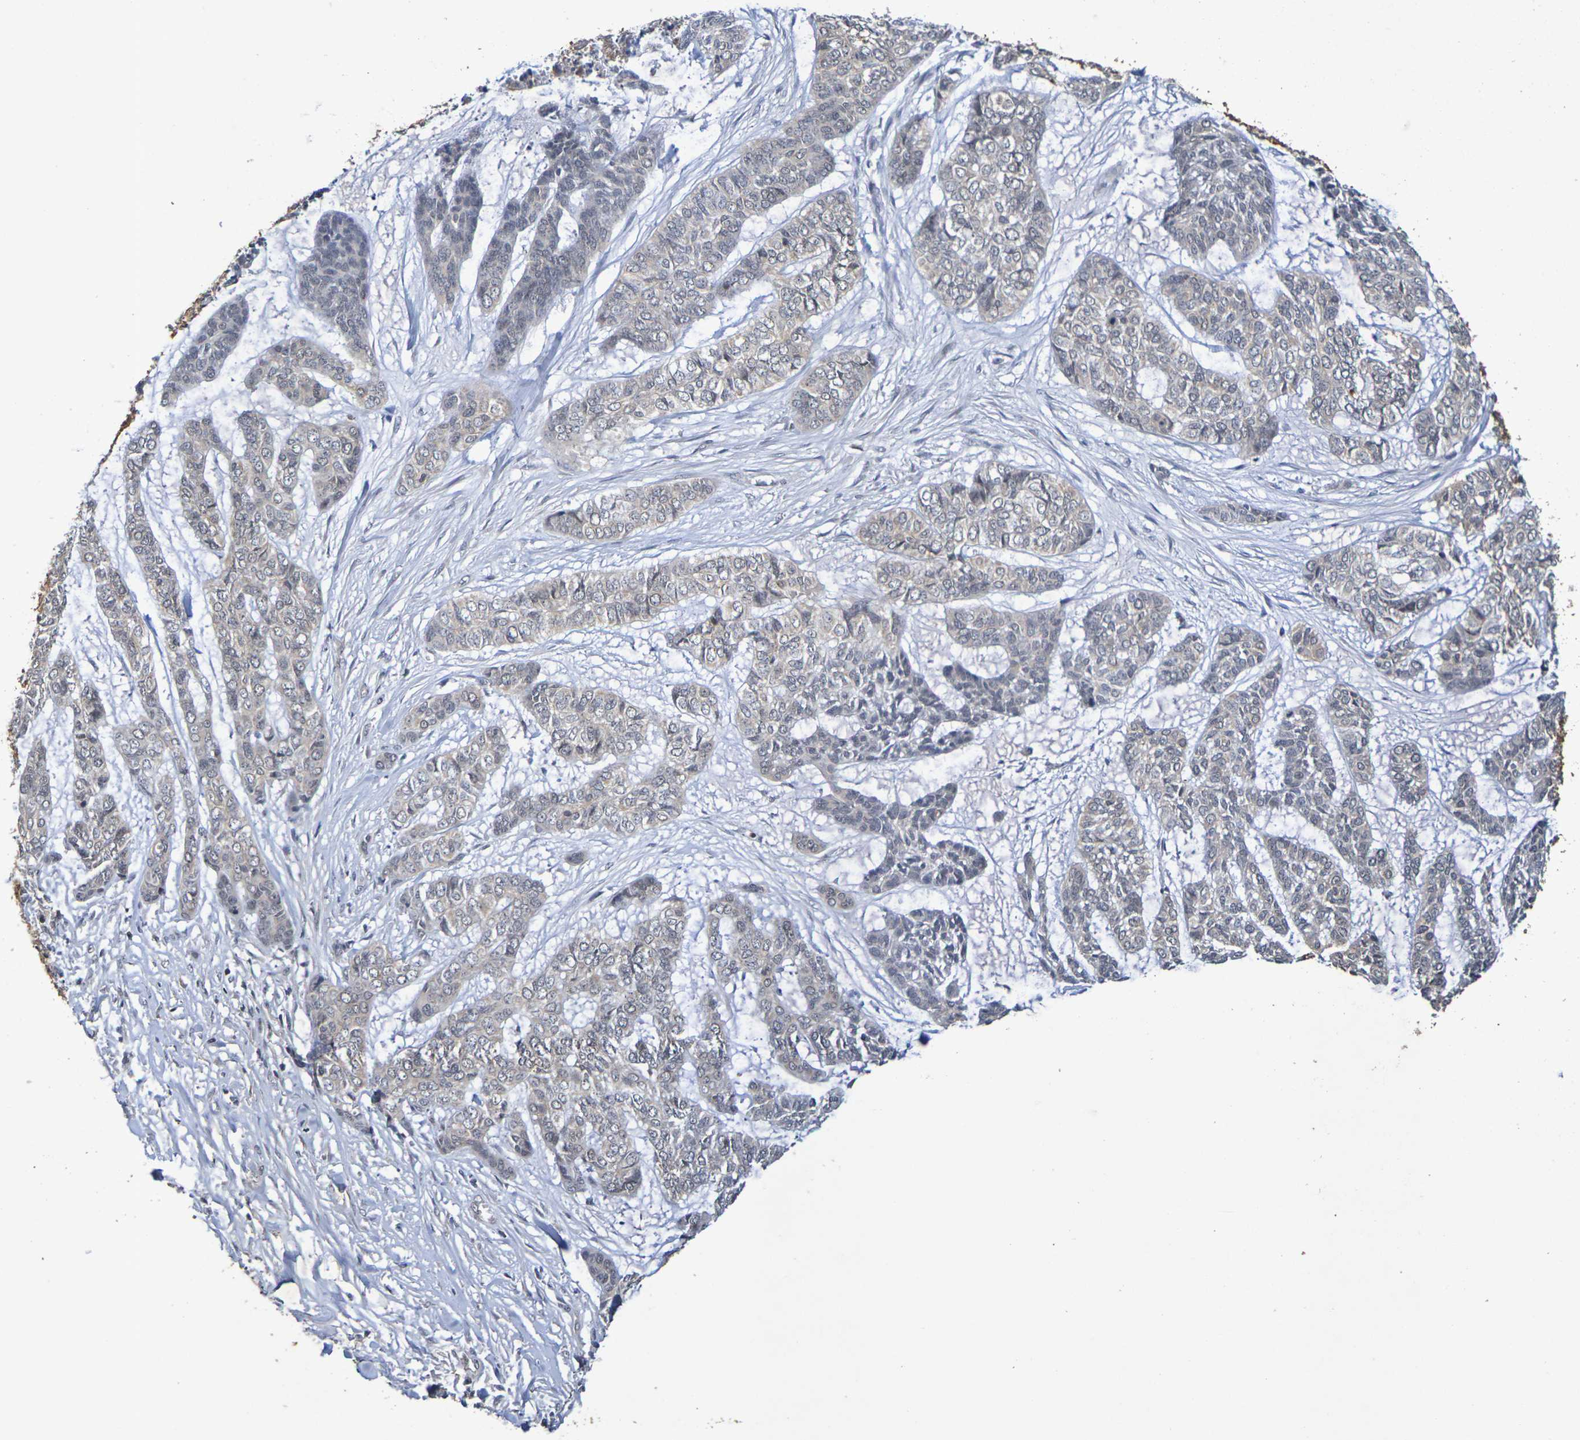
{"staining": {"intensity": "weak", "quantity": ">75%", "location": "cytoplasmic/membranous"}, "tissue": "skin cancer", "cell_type": "Tumor cells", "image_type": "cancer", "snomed": [{"axis": "morphology", "description": "Basal cell carcinoma"}, {"axis": "topography", "description": "Skin"}], "caption": "Immunohistochemistry (IHC) of skin cancer (basal cell carcinoma) shows low levels of weak cytoplasmic/membranous expression in about >75% of tumor cells. (DAB (3,3'-diaminobenzidine) IHC with brightfield microscopy, high magnification).", "gene": "TERF2", "patient": {"sex": "female", "age": 64}}